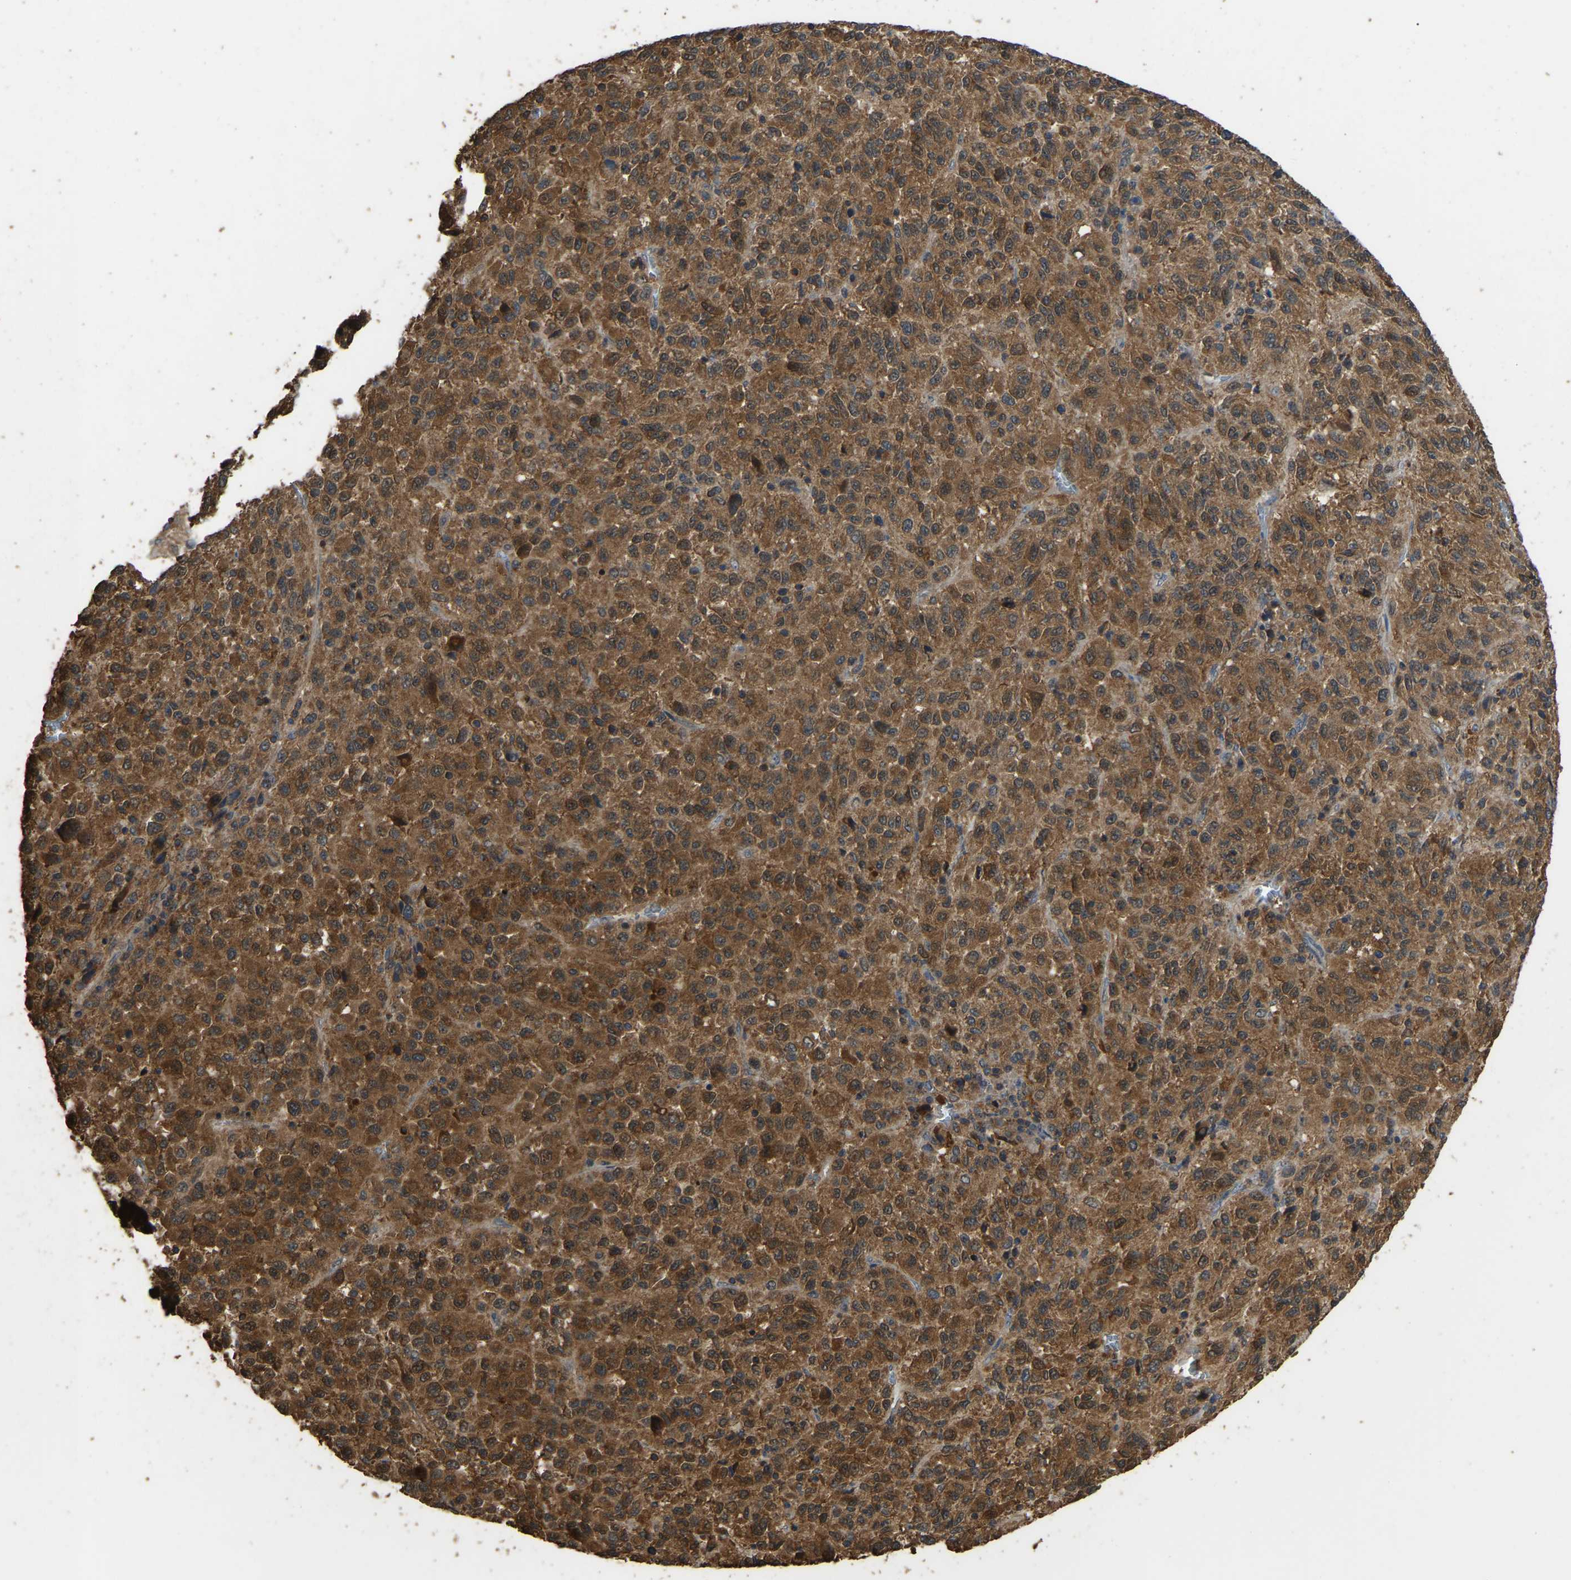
{"staining": {"intensity": "strong", "quantity": ">75%", "location": "cytoplasmic/membranous"}, "tissue": "melanoma", "cell_type": "Tumor cells", "image_type": "cancer", "snomed": [{"axis": "morphology", "description": "Malignant melanoma, Metastatic site"}, {"axis": "topography", "description": "Lung"}], "caption": "Protein staining demonstrates strong cytoplasmic/membranous expression in approximately >75% of tumor cells in malignant melanoma (metastatic site).", "gene": "FHIT", "patient": {"sex": "male", "age": 64}}